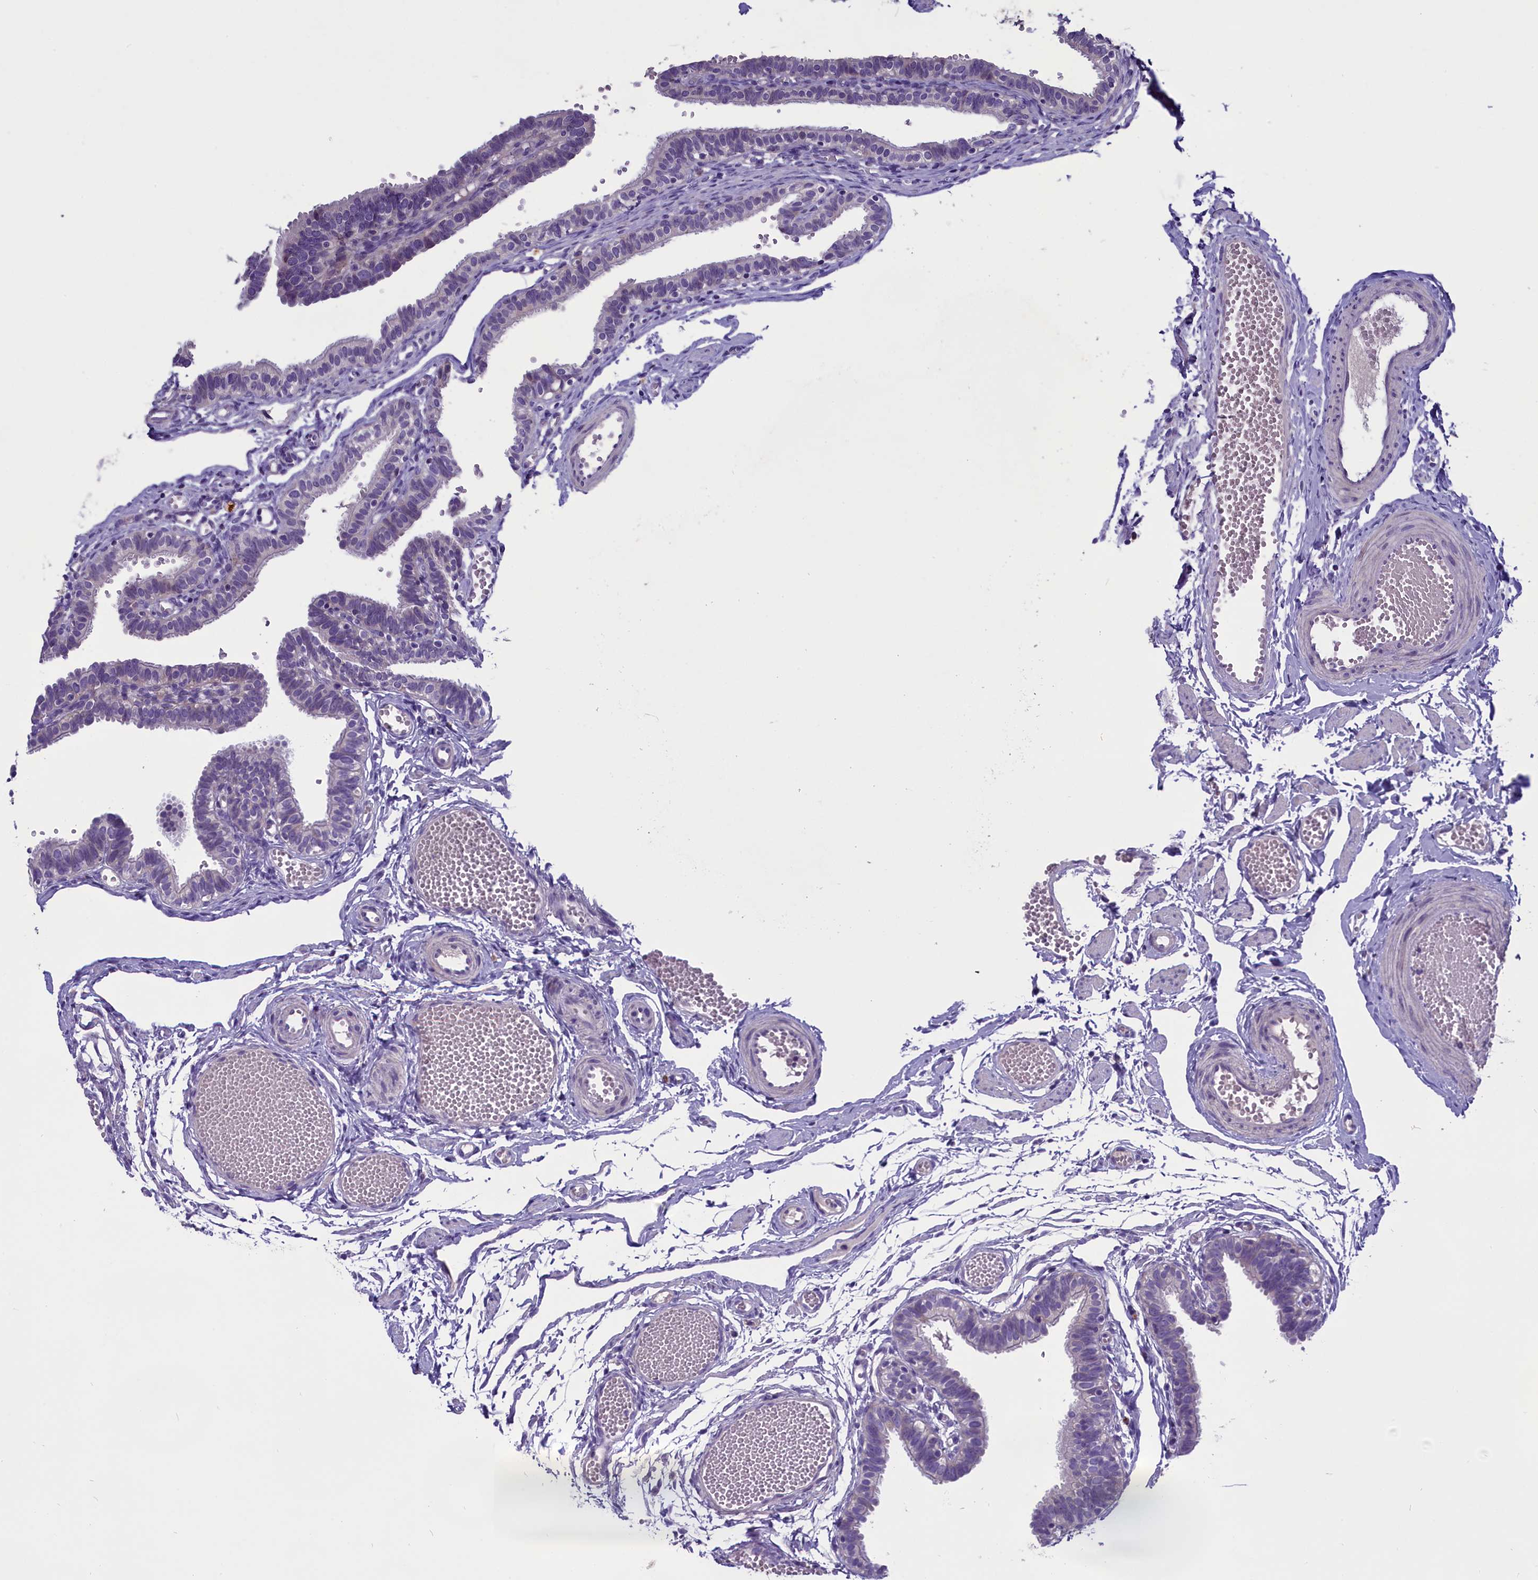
{"staining": {"intensity": "weak", "quantity": "<25%", "location": "cytoplasmic/membranous"}, "tissue": "fallopian tube", "cell_type": "Glandular cells", "image_type": "normal", "snomed": [{"axis": "morphology", "description": "Normal tissue, NOS"}, {"axis": "topography", "description": "Fallopian tube"}, {"axis": "topography", "description": "Placenta"}], "caption": "Glandular cells show no significant positivity in benign fallopian tube. (Brightfield microscopy of DAB (3,3'-diaminobenzidine) immunohistochemistry at high magnification).", "gene": "ENPP6", "patient": {"sex": "female", "age": 34}}